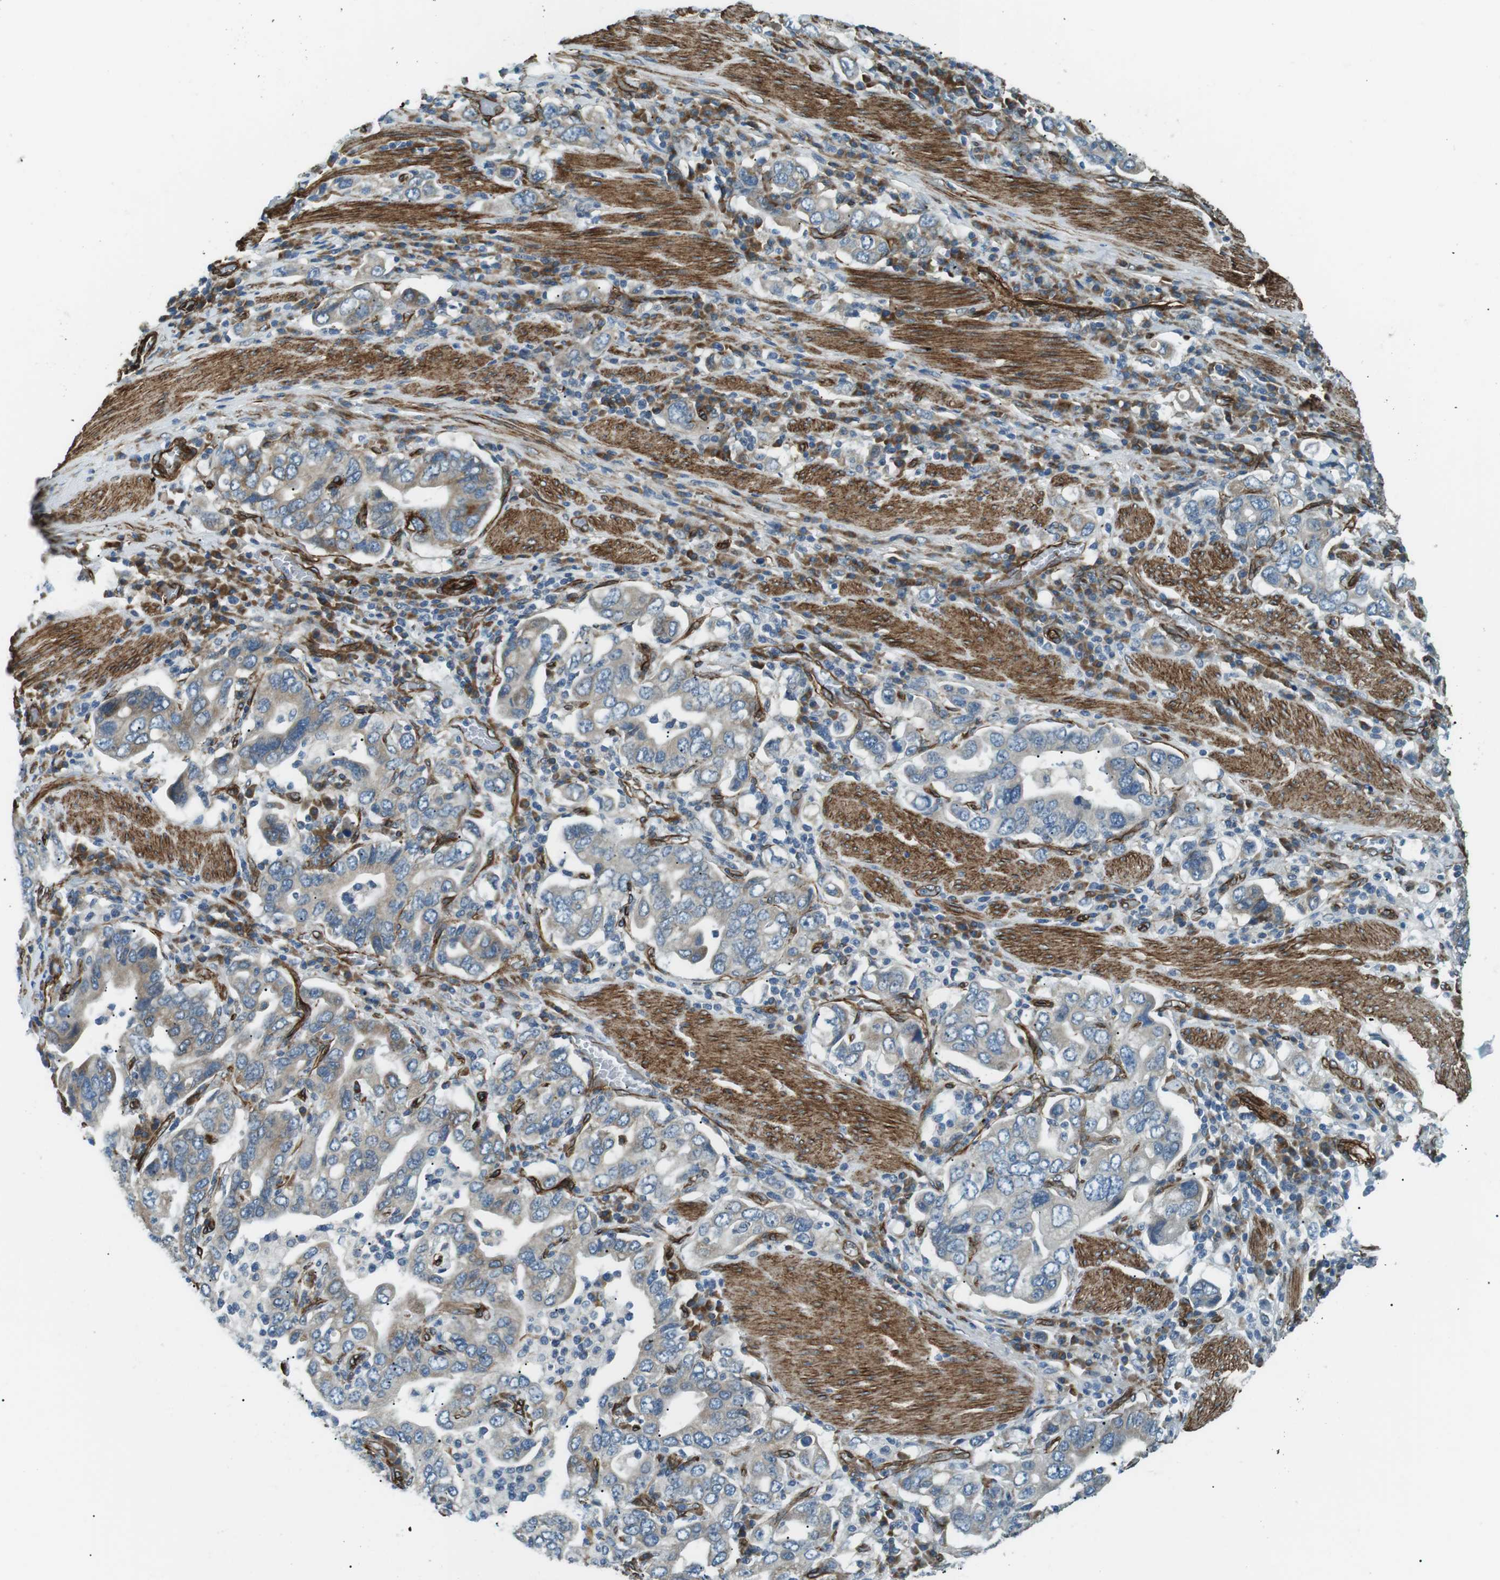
{"staining": {"intensity": "moderate", "quantity": "<25%", "location": "cytoplasmic/membranous"}, "tissue": "stomach cancer", "cell_type": "Tumor cells", "image_type": "cancer", "snomed": [{"axis": "morphology", "description": "Adenocarcinoma, NOS"}, {"axis": "topography", "description": "Stomach, upper"}], "caption": "A photomicrograph of human stomach adenocarcinoma stained for a protein reveals moderate cytoplasmic/membranous brown staining in tumor cells.", "gene": "ODR4", "patient": {"sex": "male", "age": 62}}